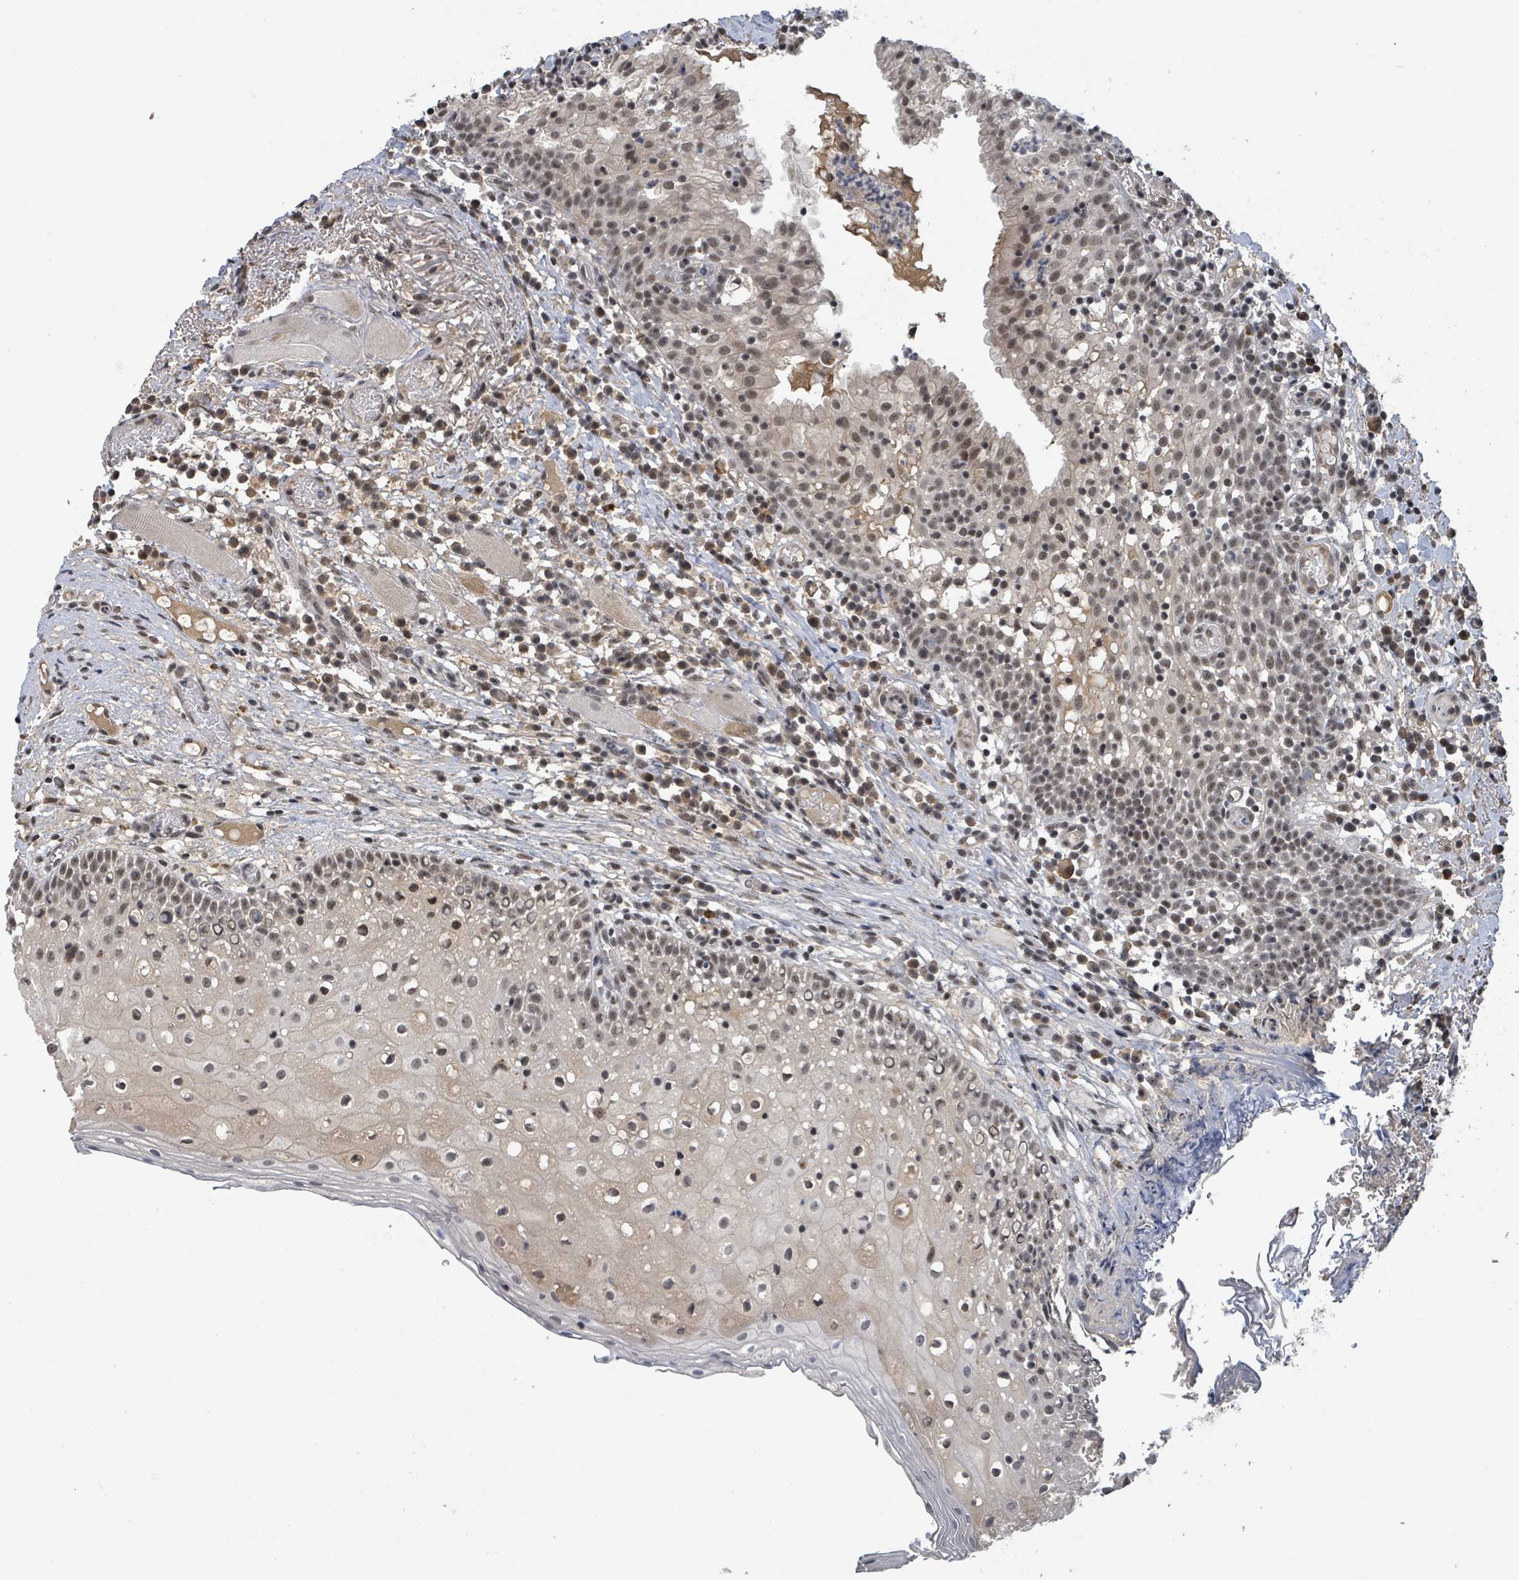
{"staining": {"intensity": "moderate", "quantity": "25%-75%", "location": "nuclear"}, "tissue": "oral mucosa", "cell_type": "Squamous epithelial cells", "image_type": "normal", "snomed": [{"axis": "morphology", "description": "Normal tissue, NOS"}, {"axis": "topography", "description": "Oral tissue"}], "caption": "Benign oral mucosa shows moderate nuclear expression in approximately 25%-75% of squamous epithelial cells, visualized by immunohistochemistry.", "gene": "ZBTB14", "patient": {"sex": "male", "age": 60}}